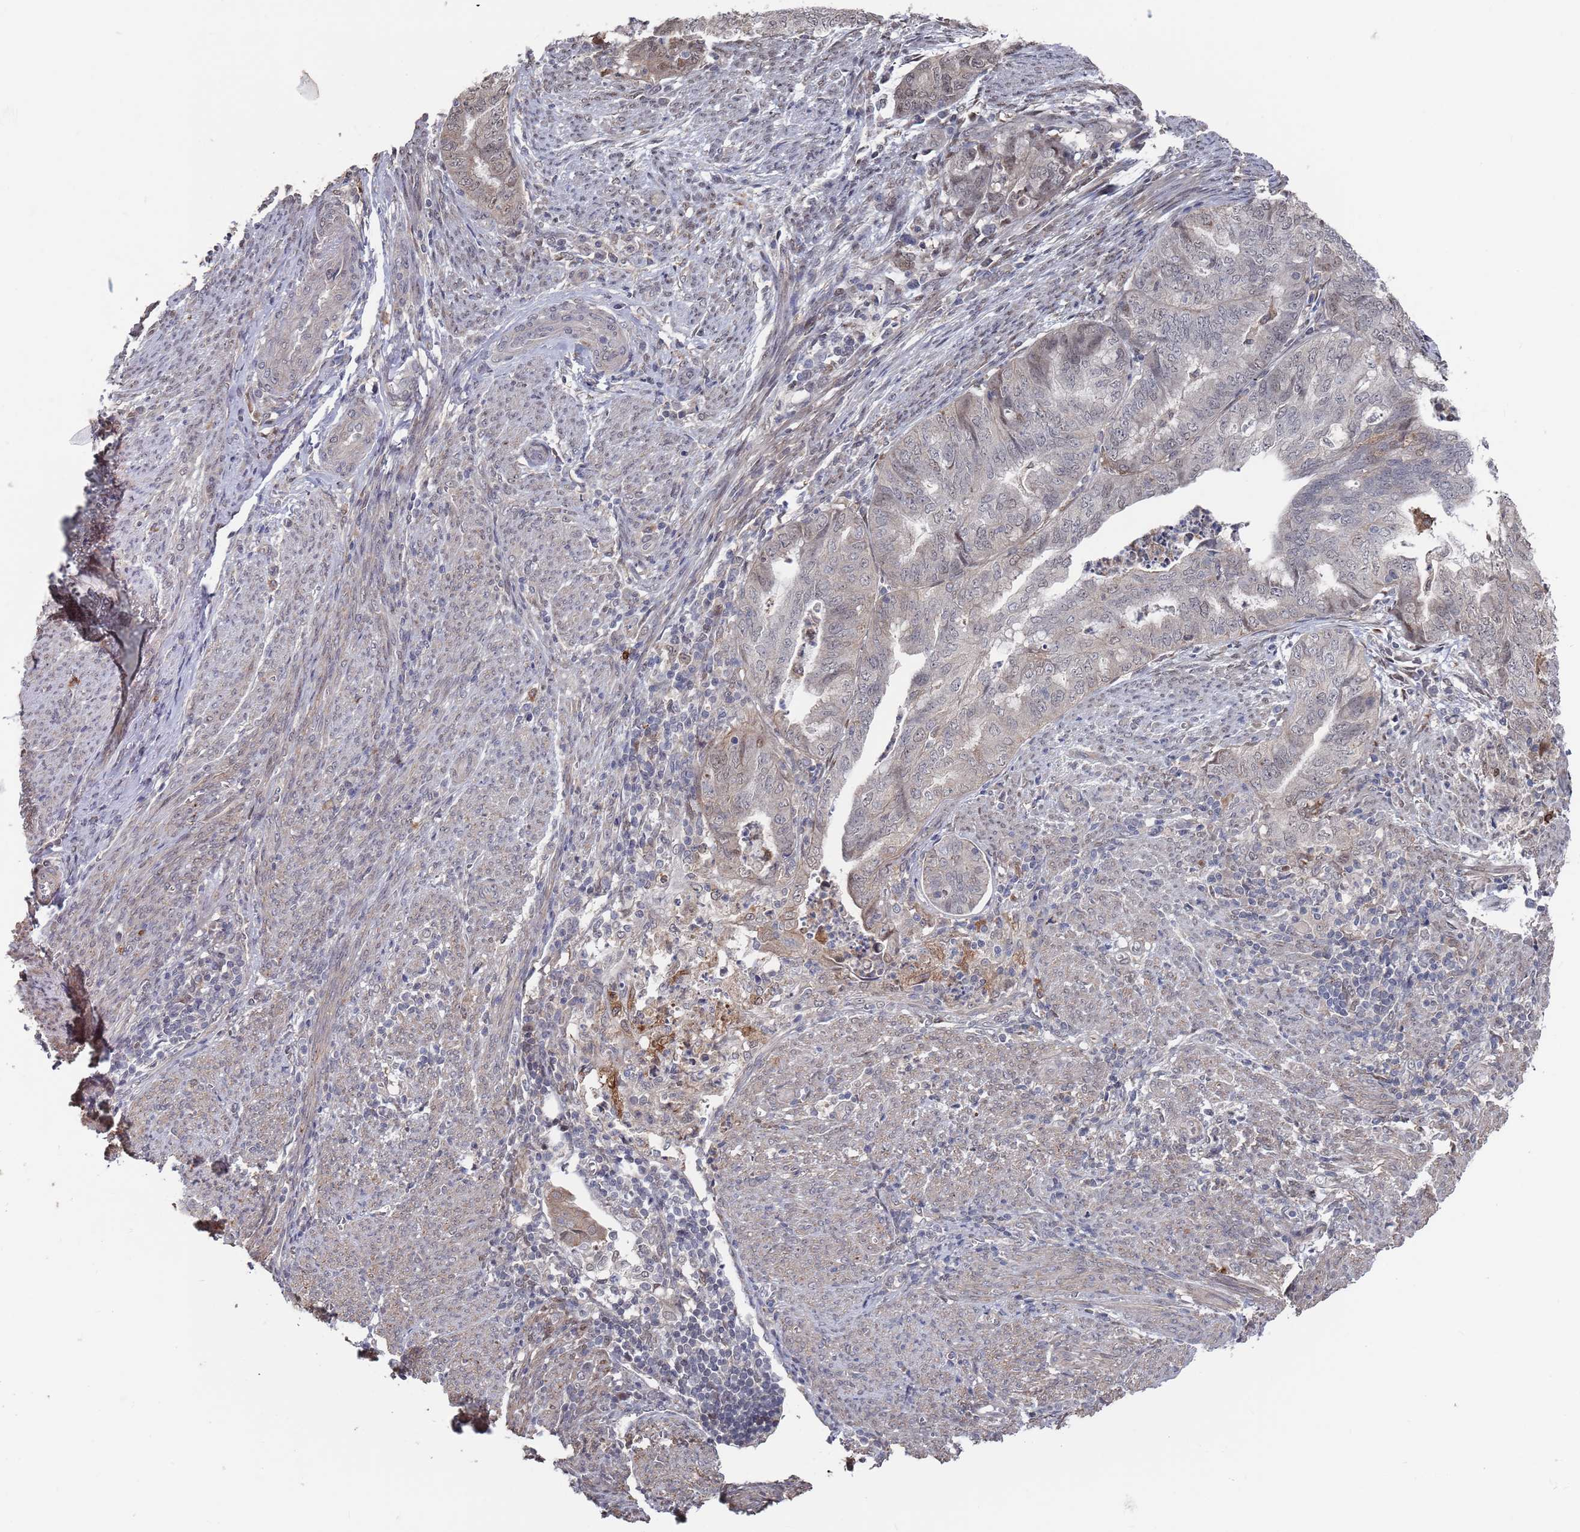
{"staining": {"intensity": "weak", "quantity": "<25%", "location": "nuclear"}, "tissue": "endometrial cancer", "cell_type": "Tumor cells", "image_type": "cancer", "snomed": [{"axis": "morphology", "description": "Adenocarcinoma, NOS"}, {"axis": "topography", "description": "Endometrium"}], "caption": "IHC of endometrial cancer (adenocarcinoma) demonstrates no expression in tumor cells. Brightfield microscopy of immunohistochemistry stained with DAB (3,3'-diaminobenzidine) (brown) and hematoxylin (blue), captured at high magnification.", "gene": "DGKD", "patient": {"sex": "female", "age": 79}}